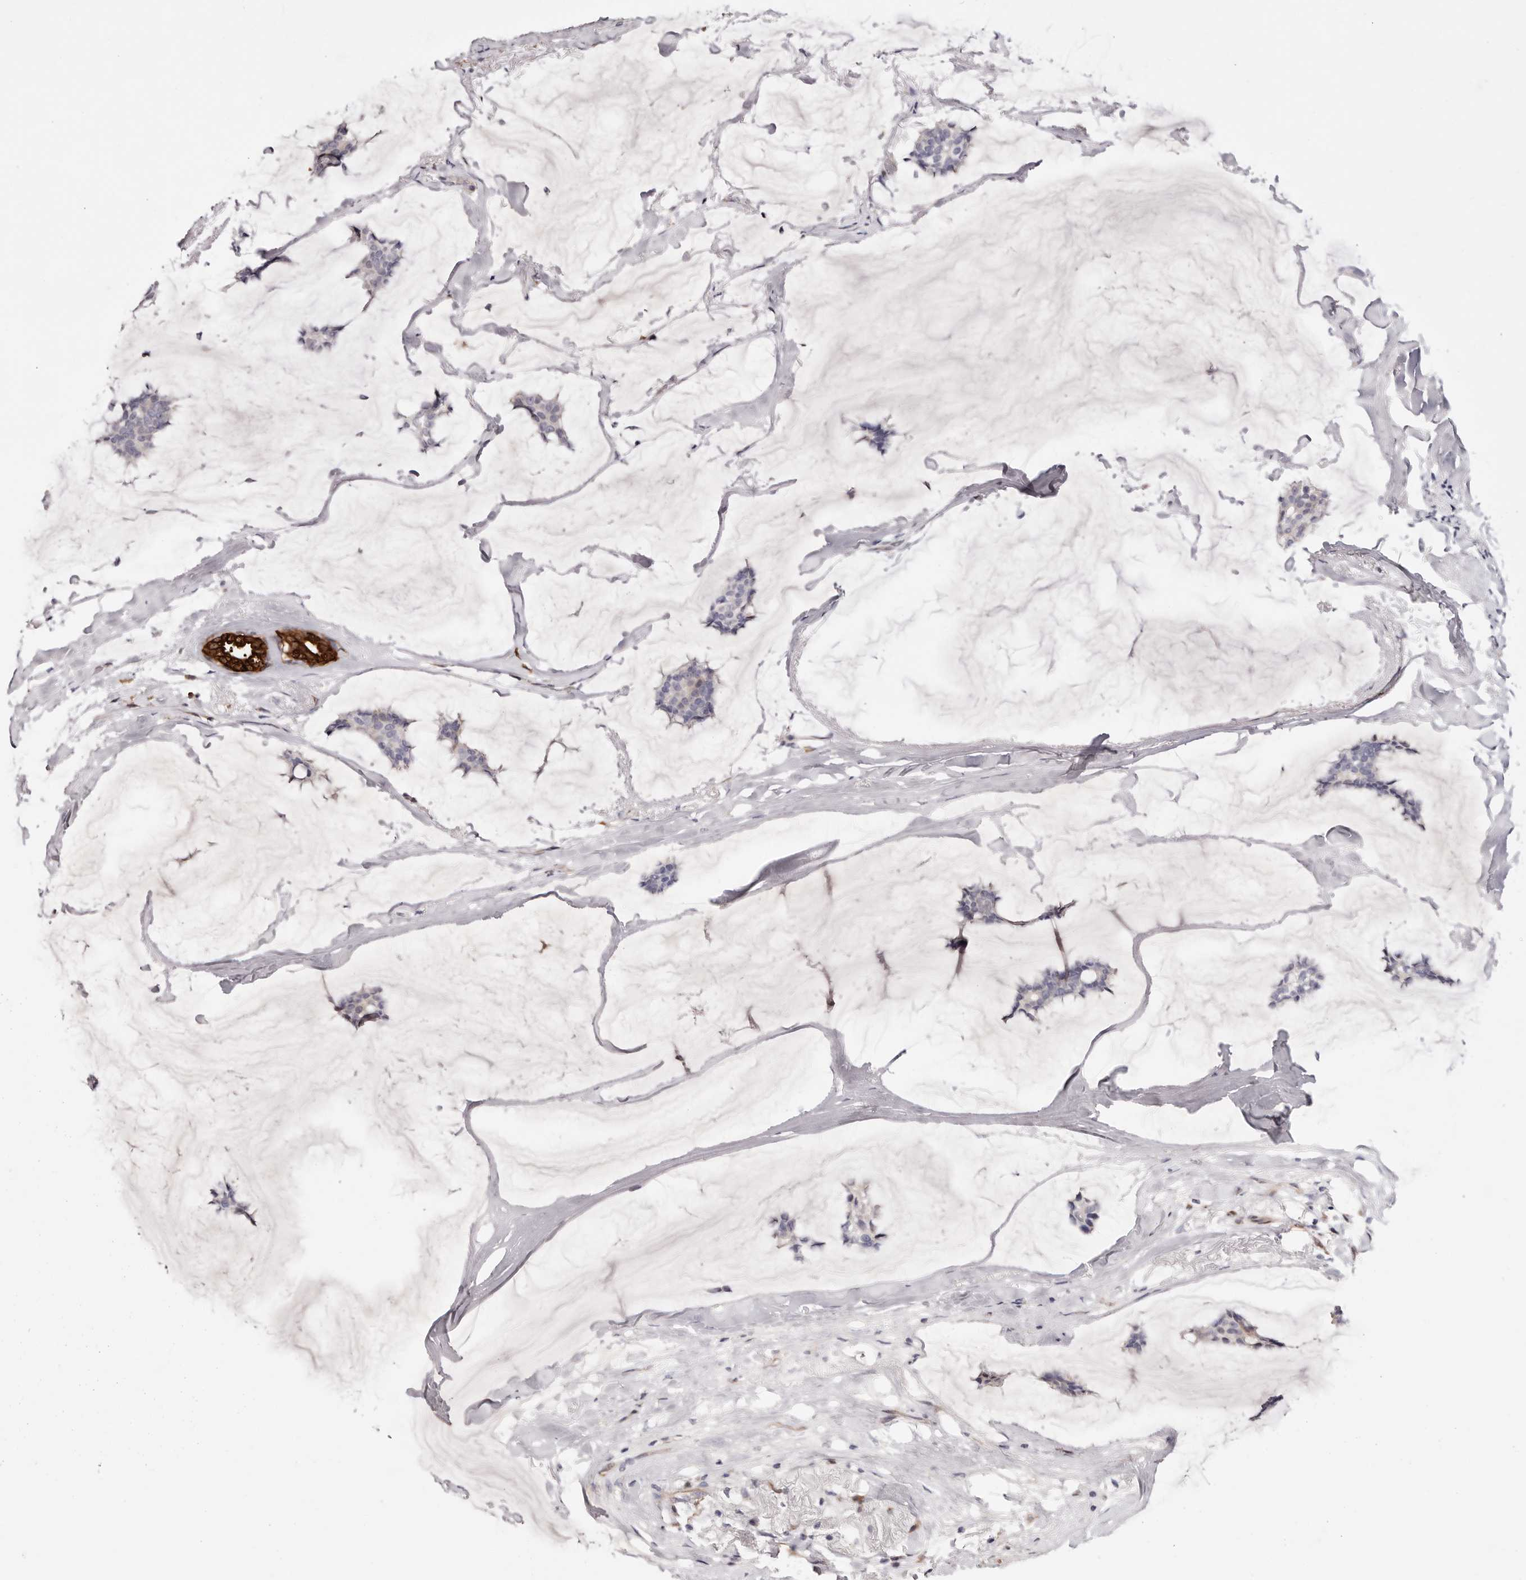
{"staining": {"intensity": "negative", "quantity": "none", "location": "none"}, "tissue": "breast cancer", "cell_type": "Tumor cells", "image_type": "cancer", "snomed": [{"axis": "morphology", "description": "Duct carcinoma"}, {"axis": "topography", "description": "Breast"}], "caption": "Tumor cells are negative for protein expression in human breast invasive ductal carcinoma. The staining is performed using DAB brown chromogen with nuclei counter-stained in using hematoxylin.", "gene": "GFOD1", "patient": {"sex": "female", "age": 93}}